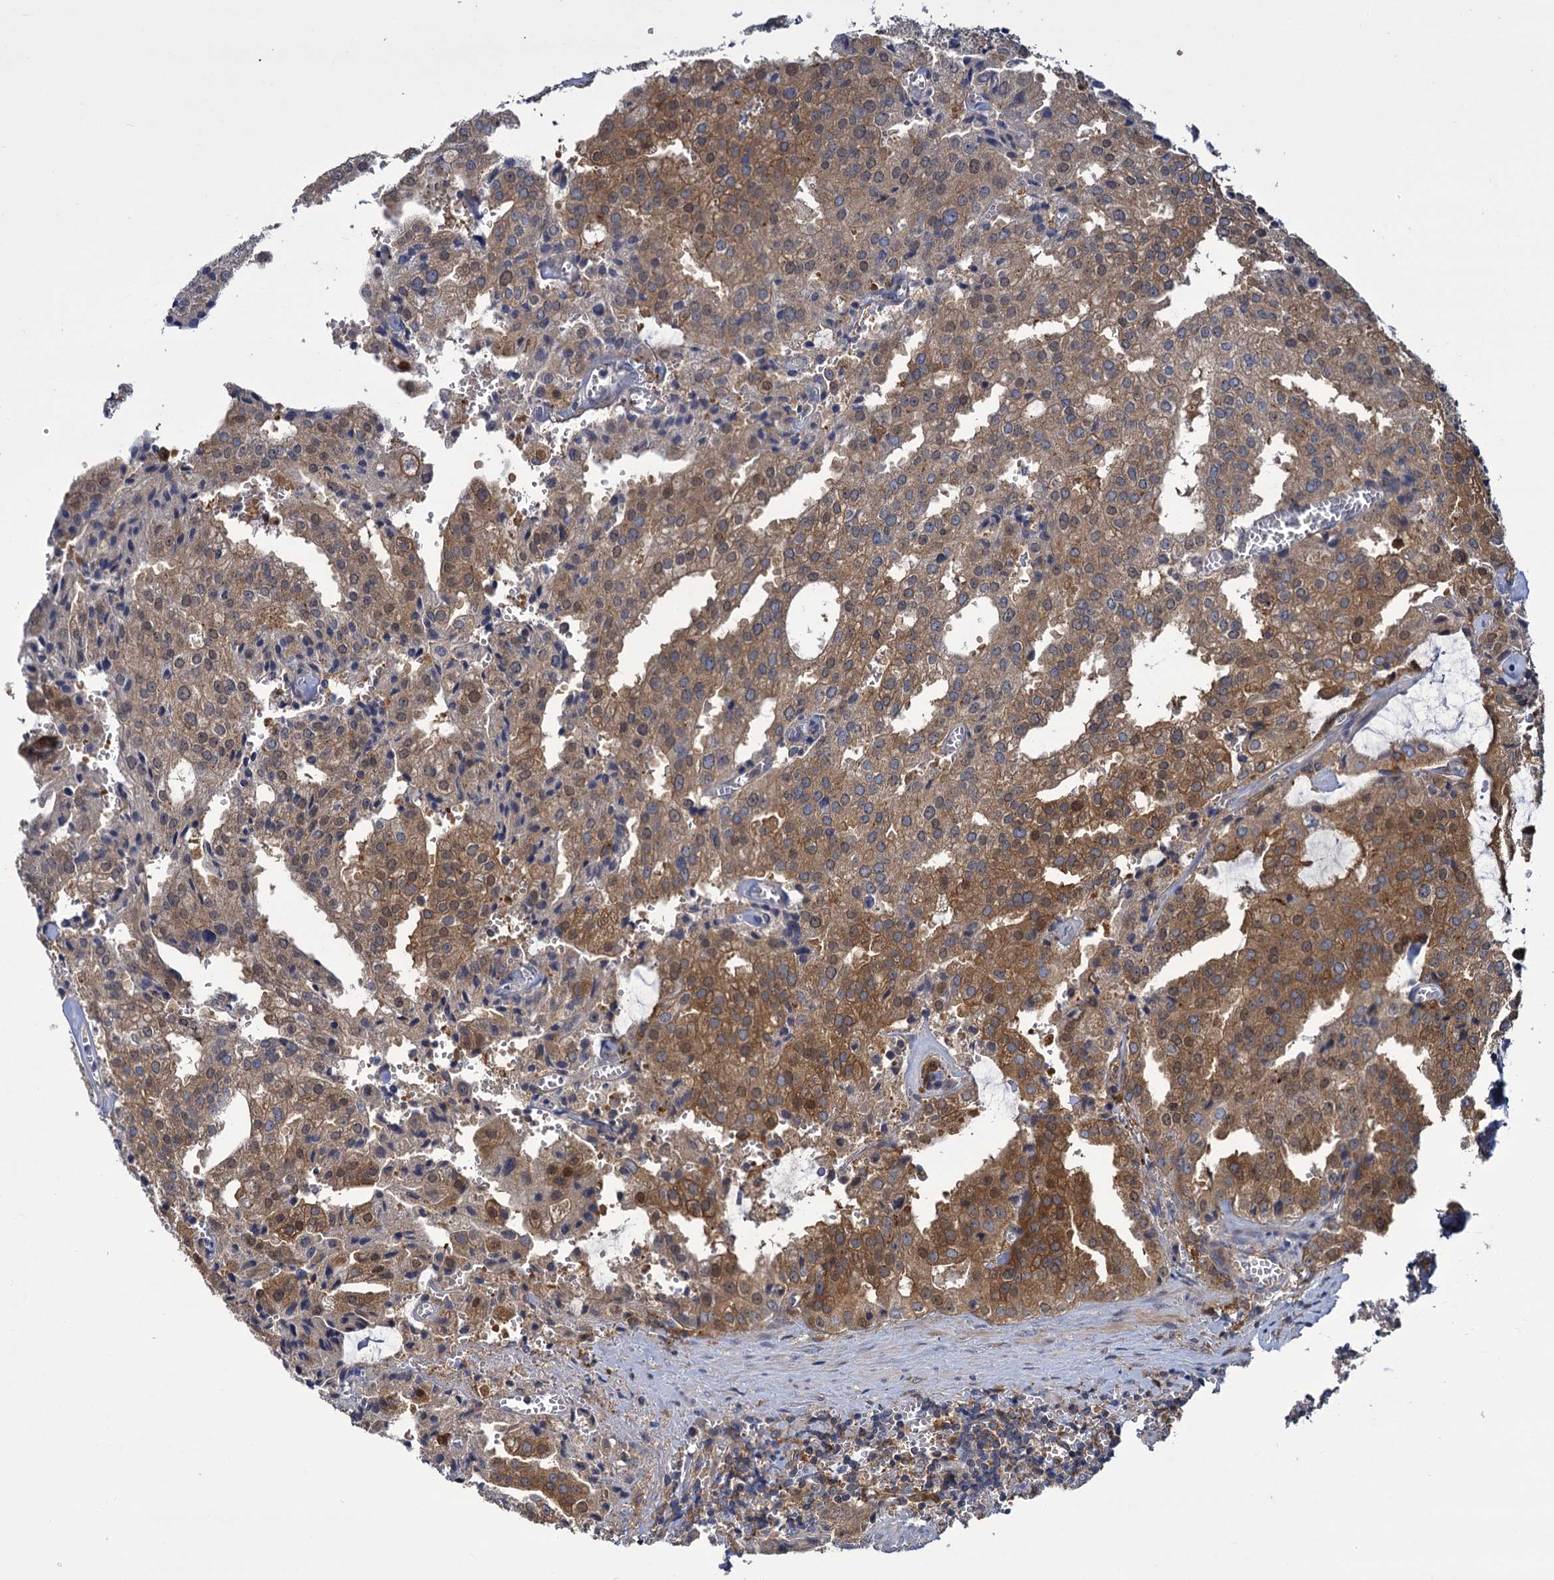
{"staining": {"intensity": "moderate", "quantity": ">75%", "location": "cytoplasmic/membranous"}, "tissue": "prostate cancer", "cell_type": "Tumor cells", "image_type": "cancer", "snomed": [{"axis": "morphology", "description": "Adenocarcinoma, High grade"}, {"axis": "topography", "description": "Prostate"}], "caption": "Immunohistochemistry histopathology image of neoplastic tissue: prostate cancer (high-grade adenocarcinoma) stained using IHC shows medium levels of moderate protein expression localized specifically in the cytoplasmic/membranous of tumor cells, appearing as a cytoplasmic/membranous brown color.", "gene": "GCLC", "patient": {"sex": "male", "age": 68}}